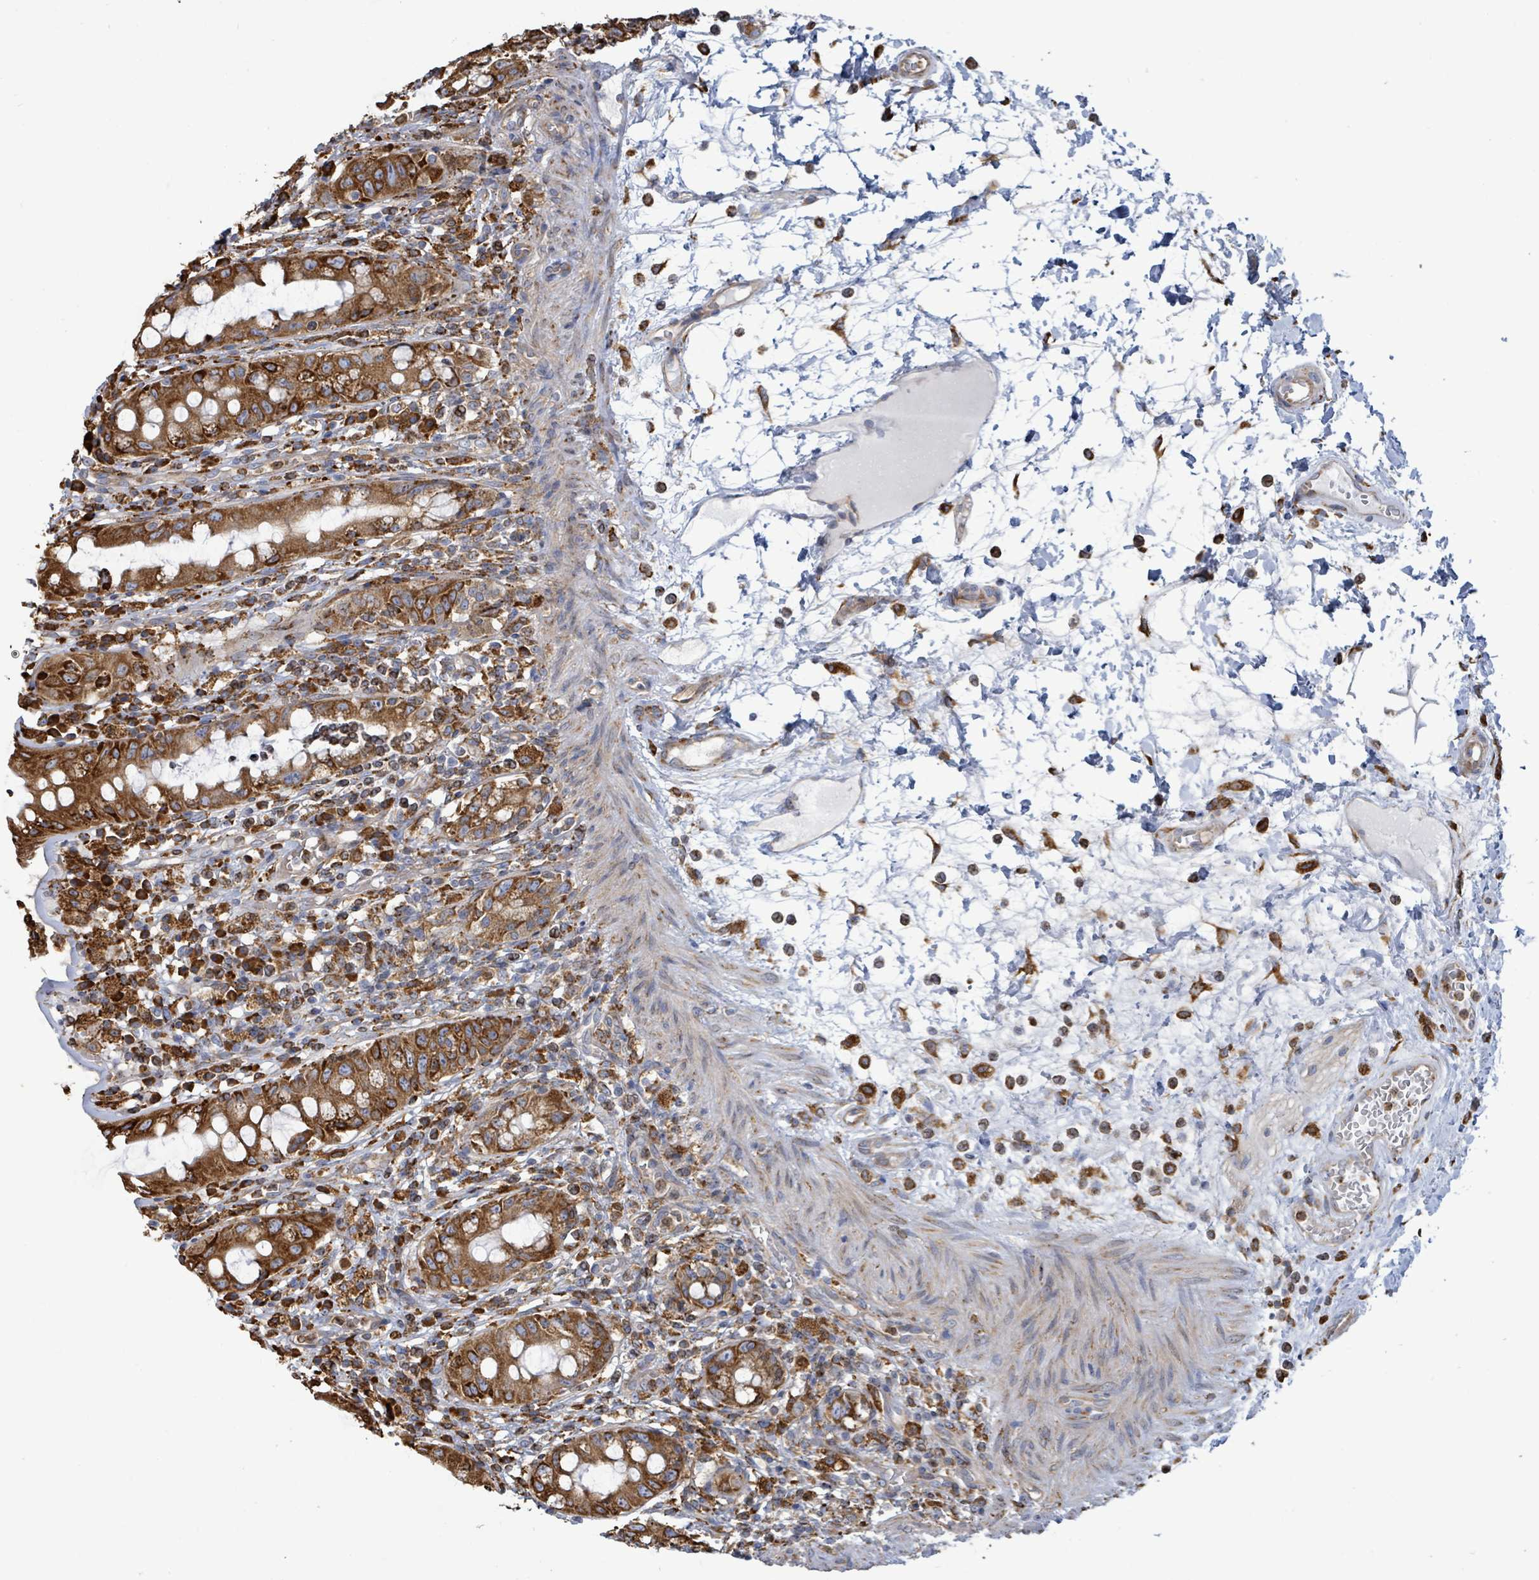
{"staining": {"intensity": "strong", "quantity": ">75%", "location": "cytoplasmic/membranous"}, "tissue": "rectum", "cell_type": "Glandular cells", "image_type": "normal", "snomed": [{"axis": "morphology", "description": "Normal tissue, NOS"}, {"axis": "topography", "description": "Rectum"}], "caption": "Benign rectum was stained to show a protein in brown. There is high levels of strong cytoplasmic/membranous positivity in approximately >75% of glandular cells.", "gene": "RFPL4AL1", "patient": {"sex": "female", "age": 57}}